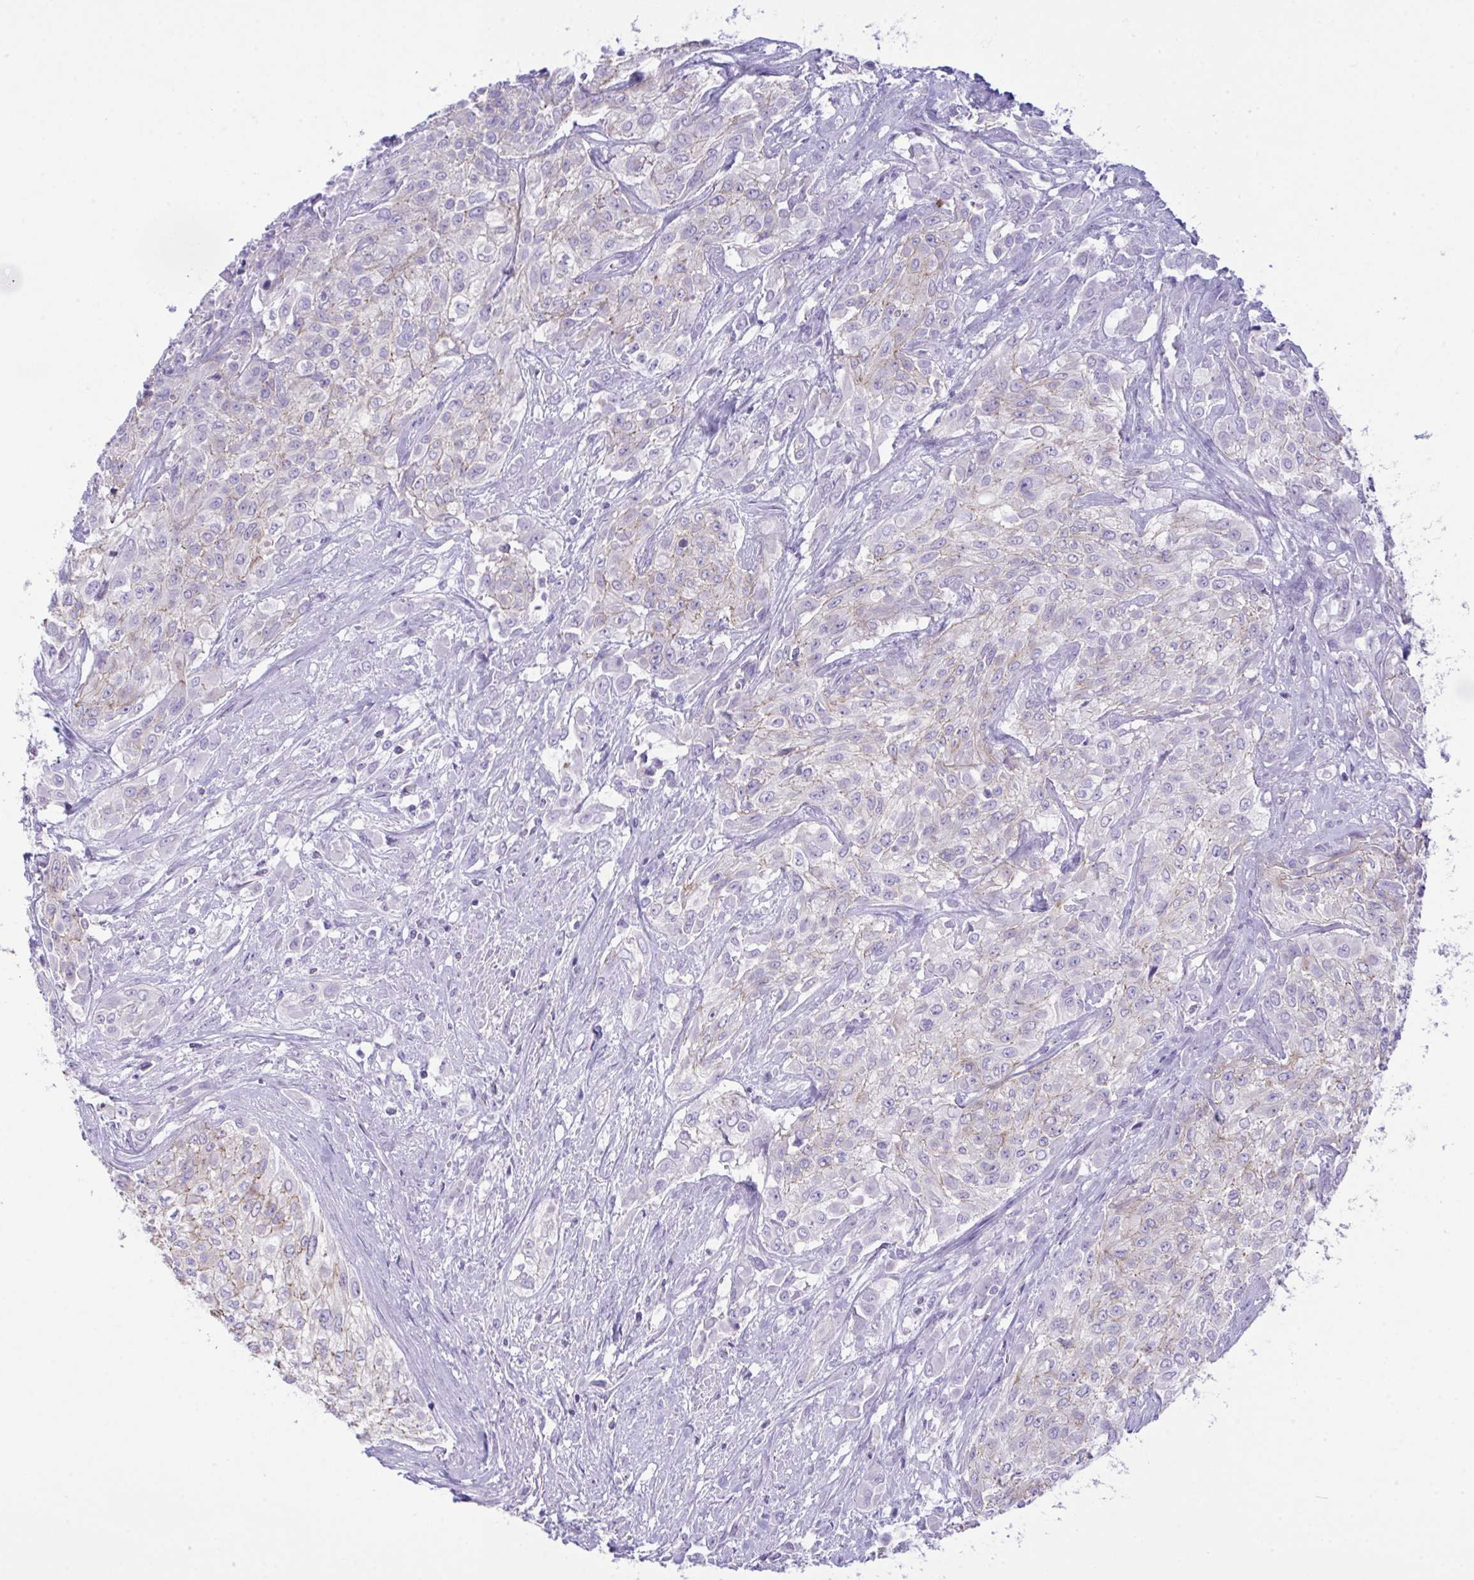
{"staining": {"intensity": "negative", "quantity": "none", "location": "none"}, "tissue": "urothelial cancer", "cell_type": "Tumor cells", "image_type": "cancer", "snomed": [{"axis": "morphology", "description": "Urothelial carcinoma, High grade"}, {"axis": "topography", "description": "Urinary bladder"}], "caption": "DAB immunohistochemical staining of urothelial cancer exhibits no significant positivity in tumor cells.", "gene": "GLB1L2", "patient": {"sex": "male", "age": 57}}